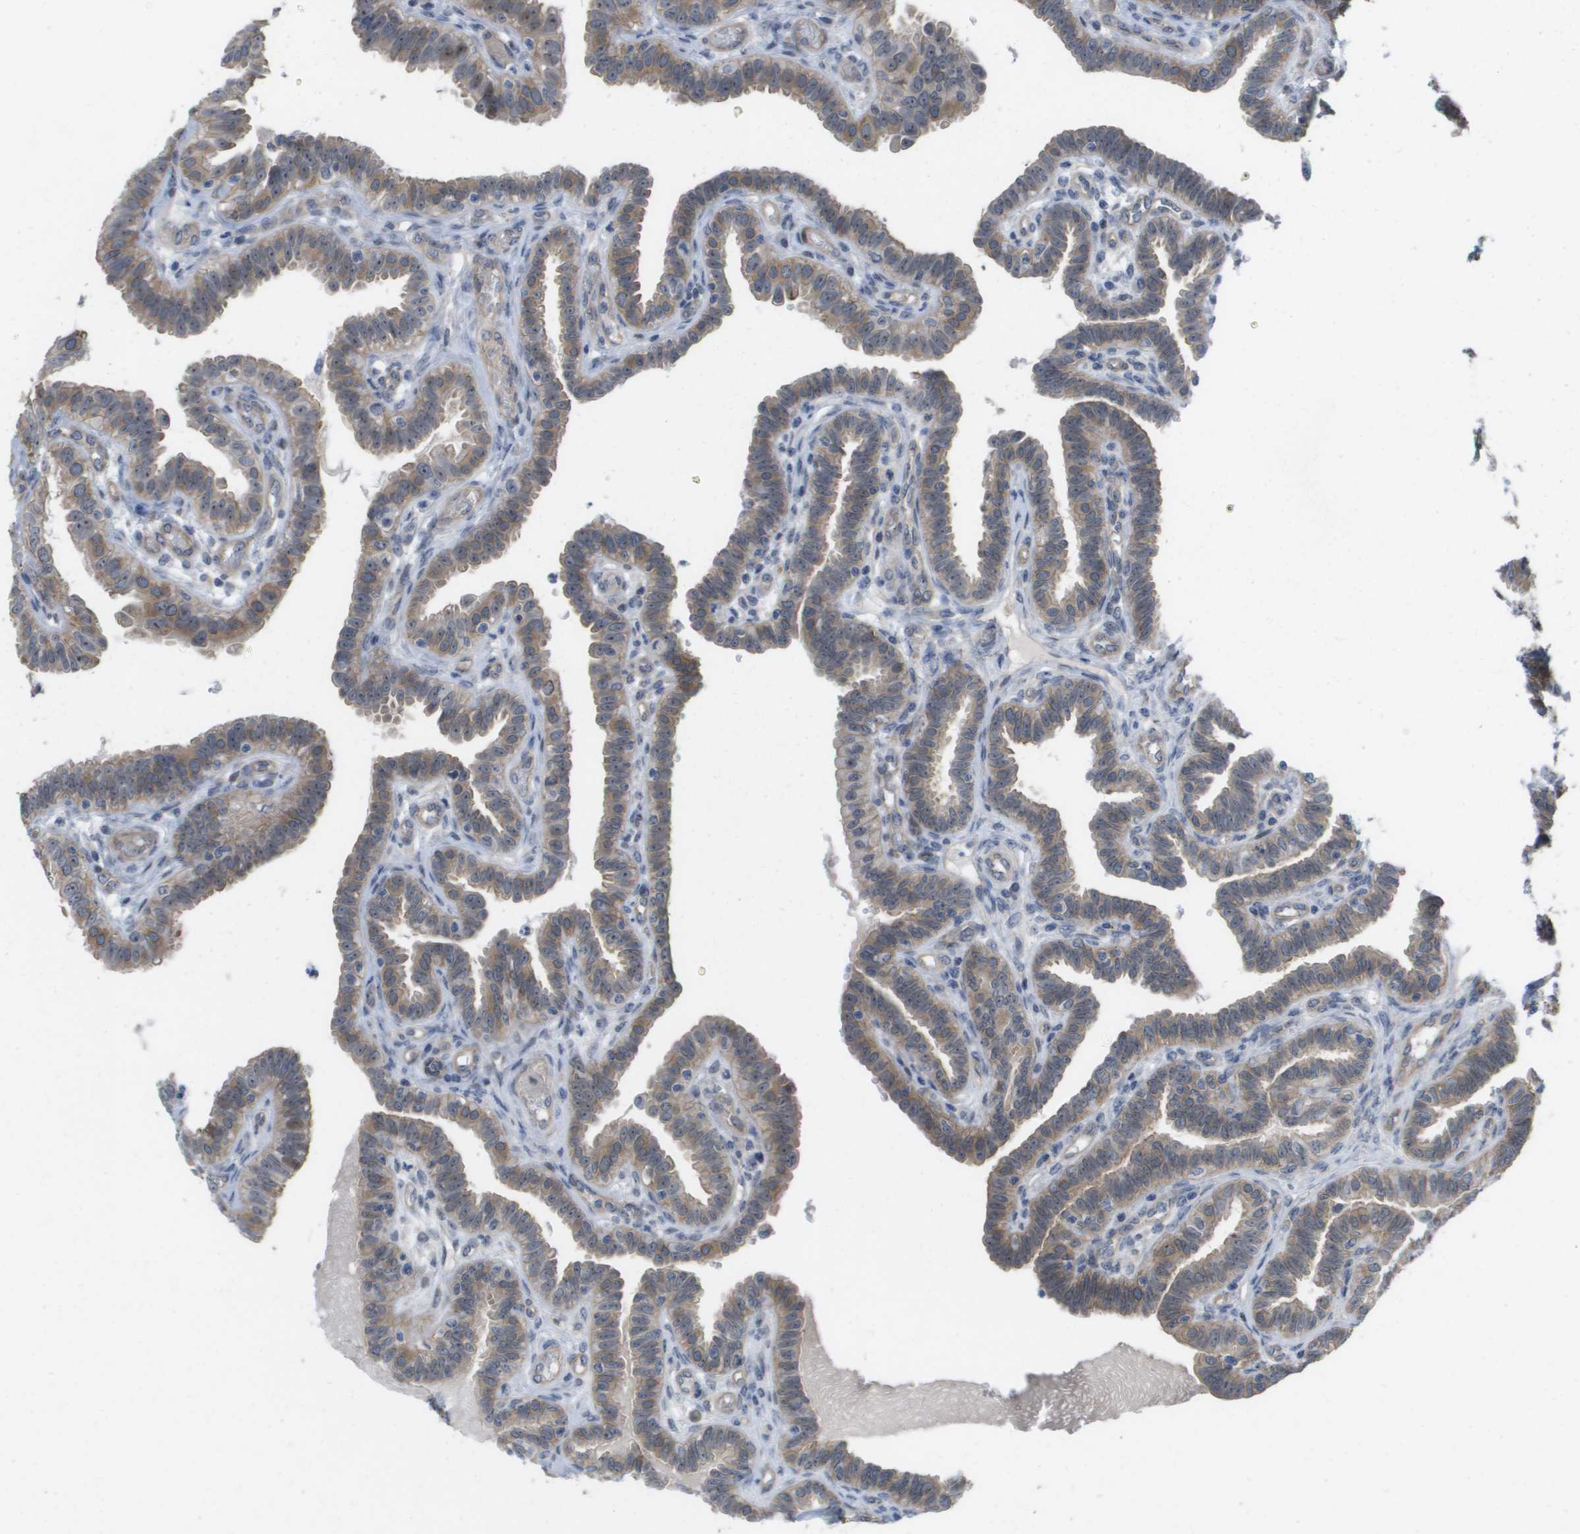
{"staining": {"intensity": "weak", "quantity": ">75%", "location": "cytoplasmic/membranous"}, "tissue": "fallopian tube", "cell_type": "Glandular cells", "image_type": "normal", "snomed": [{"axis": "morphology", "description": "Normal tissue, NOS"}, {"axis": "topography", "description": "Fallopian tube"}, {"axis": "topography", "description": "Placenta"}], "caption": "Protein analysis of normal fallopian tube reveals weak cytoplasmic/membranous staining in approximately >75% of glandular cells.", "gene": "MTARC2", "patient": {"sex": "female", "age": 34}}